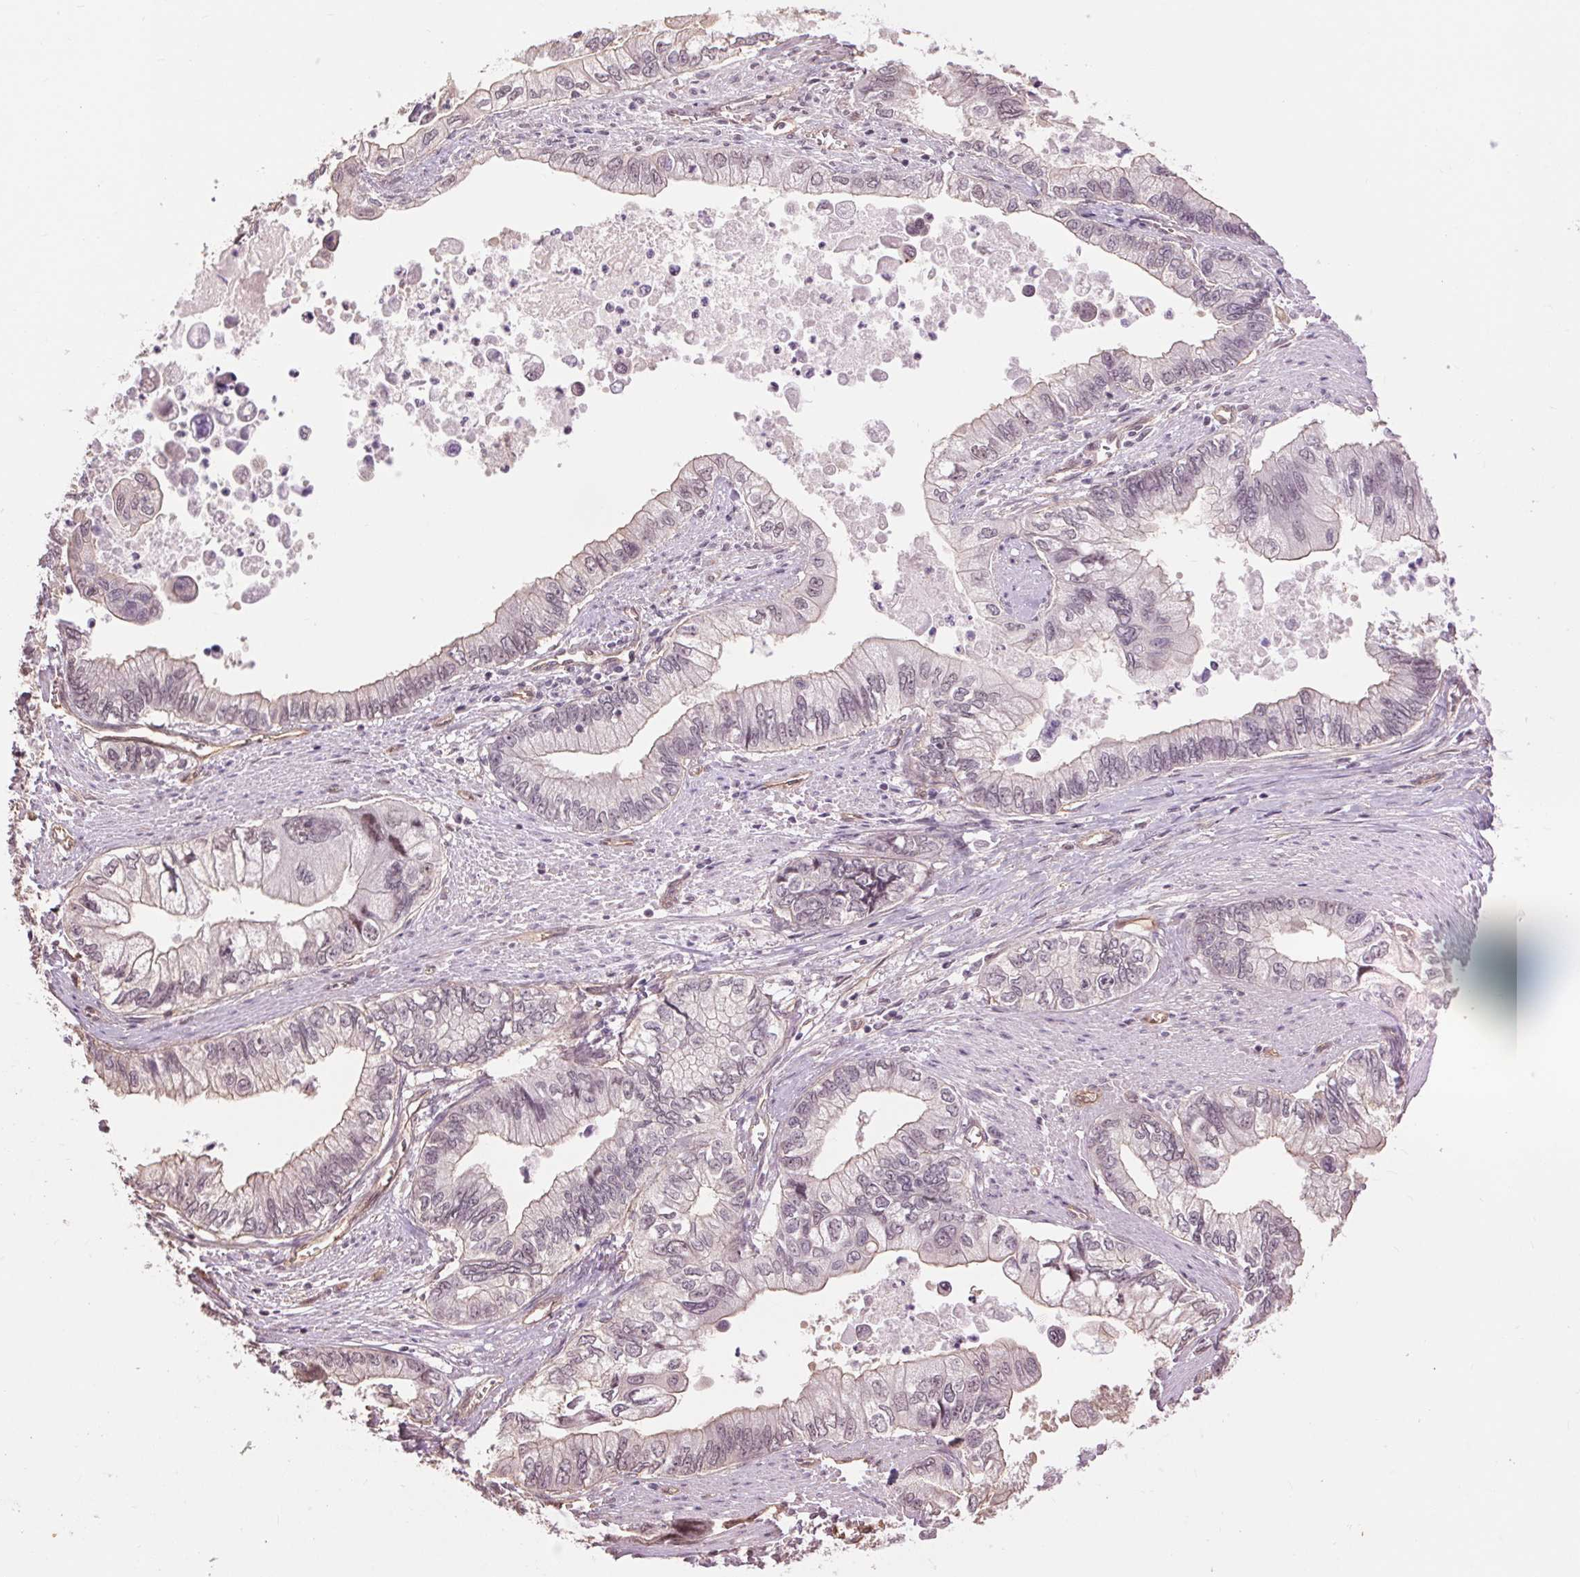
{"staining": {"intensity": "weak", "quantity": "<25%", "location": "cytoplasmic/membranous"}, "tissue": "stomach cancer", "cell_type": "Tumor cells", "image_type": "cancer", "snomed": [{"axis": "morphology", "description": "Adenocarcinoma, NOS"}, {"axis": "topography", "description": "Pancreas"}, {"axis": "topography", "description": "Stomach, upper"}], "caption": "A high-resolution photomicrograph shows IHC staining of stomach adenocarcinoma, which shows no significant expression in tumor cells.", "gene": "PALM", "patient": {"sex": "male", "age": 77}}